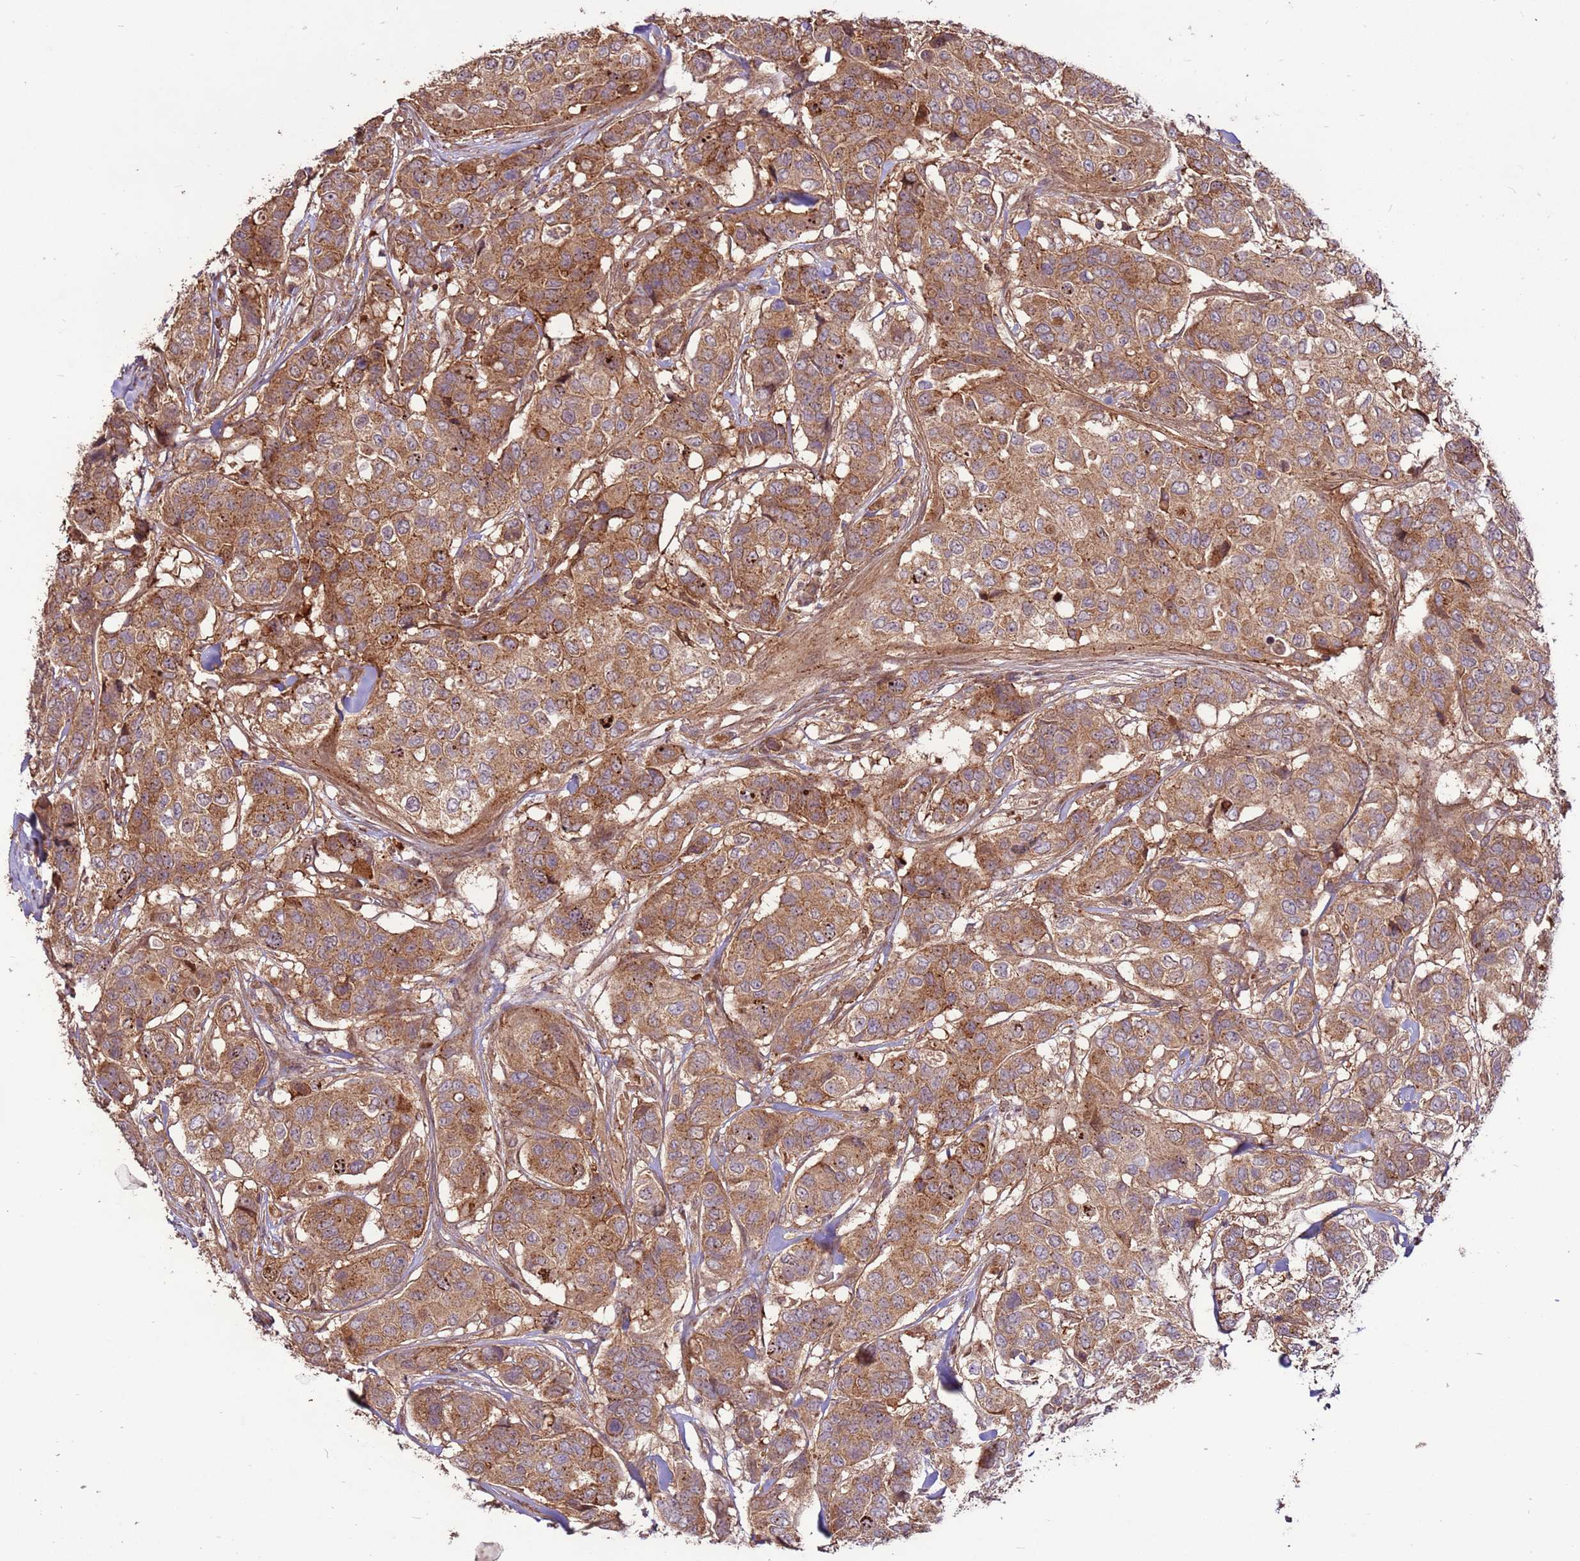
{"staining": {"intensity": "moderate", "quantity": ">75%", "location": "cytoplasmic/membranous"}, "tissue": "breast cancer", "cell_type": "Tumor cells", "image_type": "cancer", "snomed": [{"axis": "morphology", "description": "Lobular carcinoma"}, {"axis": "topography", "description": "Breast"}], "caption": "Brown immunohistochemical staining in human breast lobular carcinoma shows moderate cytoplasmic/membranous expression in about >75% of tumor cells.", "gene": "CCDC112", "patient": {"sex": "female", "age": 51}}